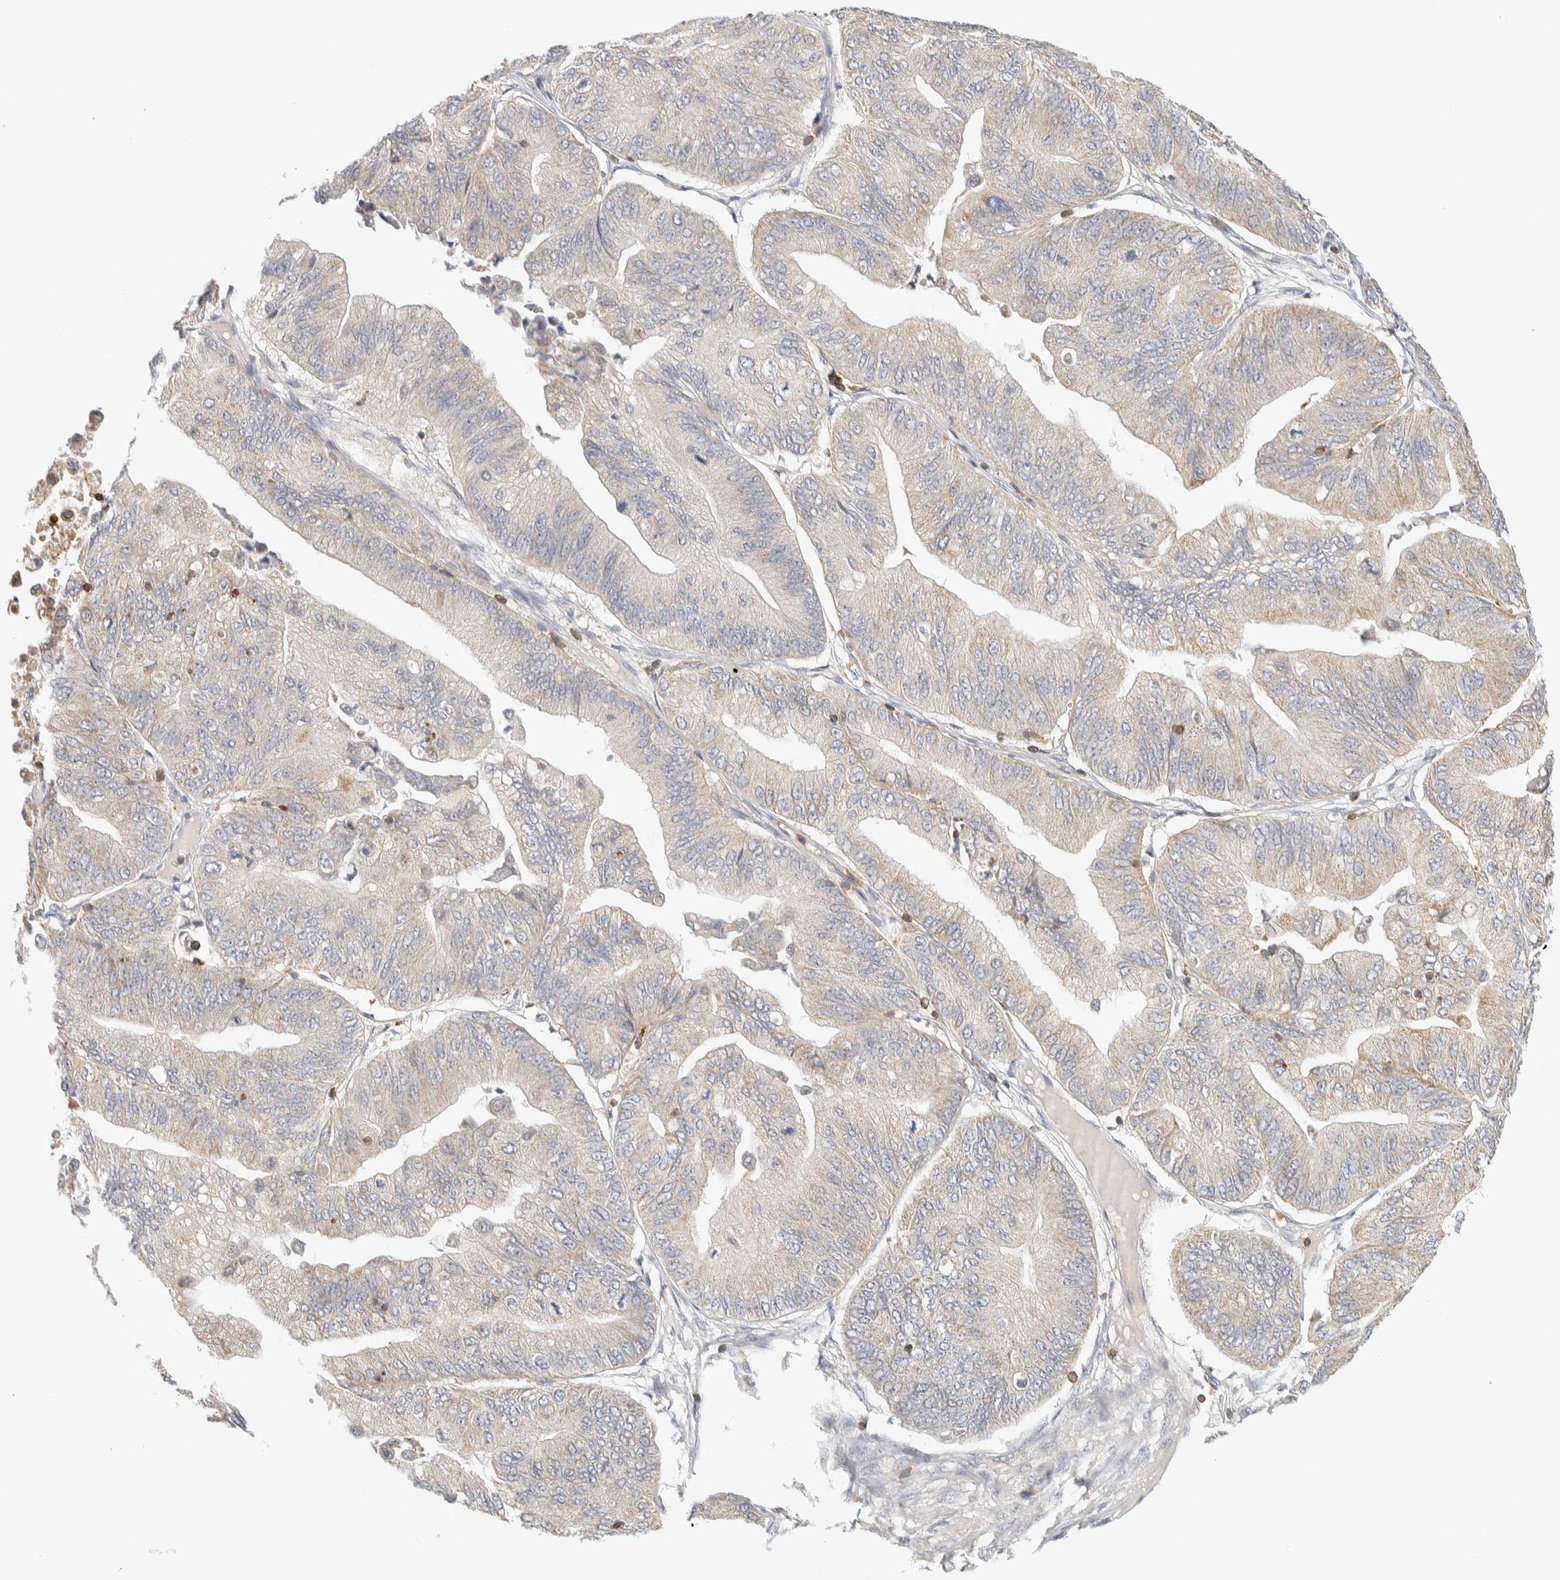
{"staining": {"intensity": "negative", "quantity": "none", "location": "none"}, "tissue": "ovarian cancer", "cell_type": "Tumor cells", "image_type": "cancer", "snomed": [{"axis": "morphology", "description": "Cystadenocarcinoma, mucinous, NOS"}, {"axis": "topography", "description": "Ovary"}], "caption": "Mucinous cystadenocarcinoma (ovarian) was stained to show a protein in brown. There is no significant staining in tumor cells. Brightfield microscopy of IHC stained with DAB (brown) and hematoxylin (blue), captured at high magnification.", "gene": "RUNDC1", "patient": {"sex": "female", "age": 61}}